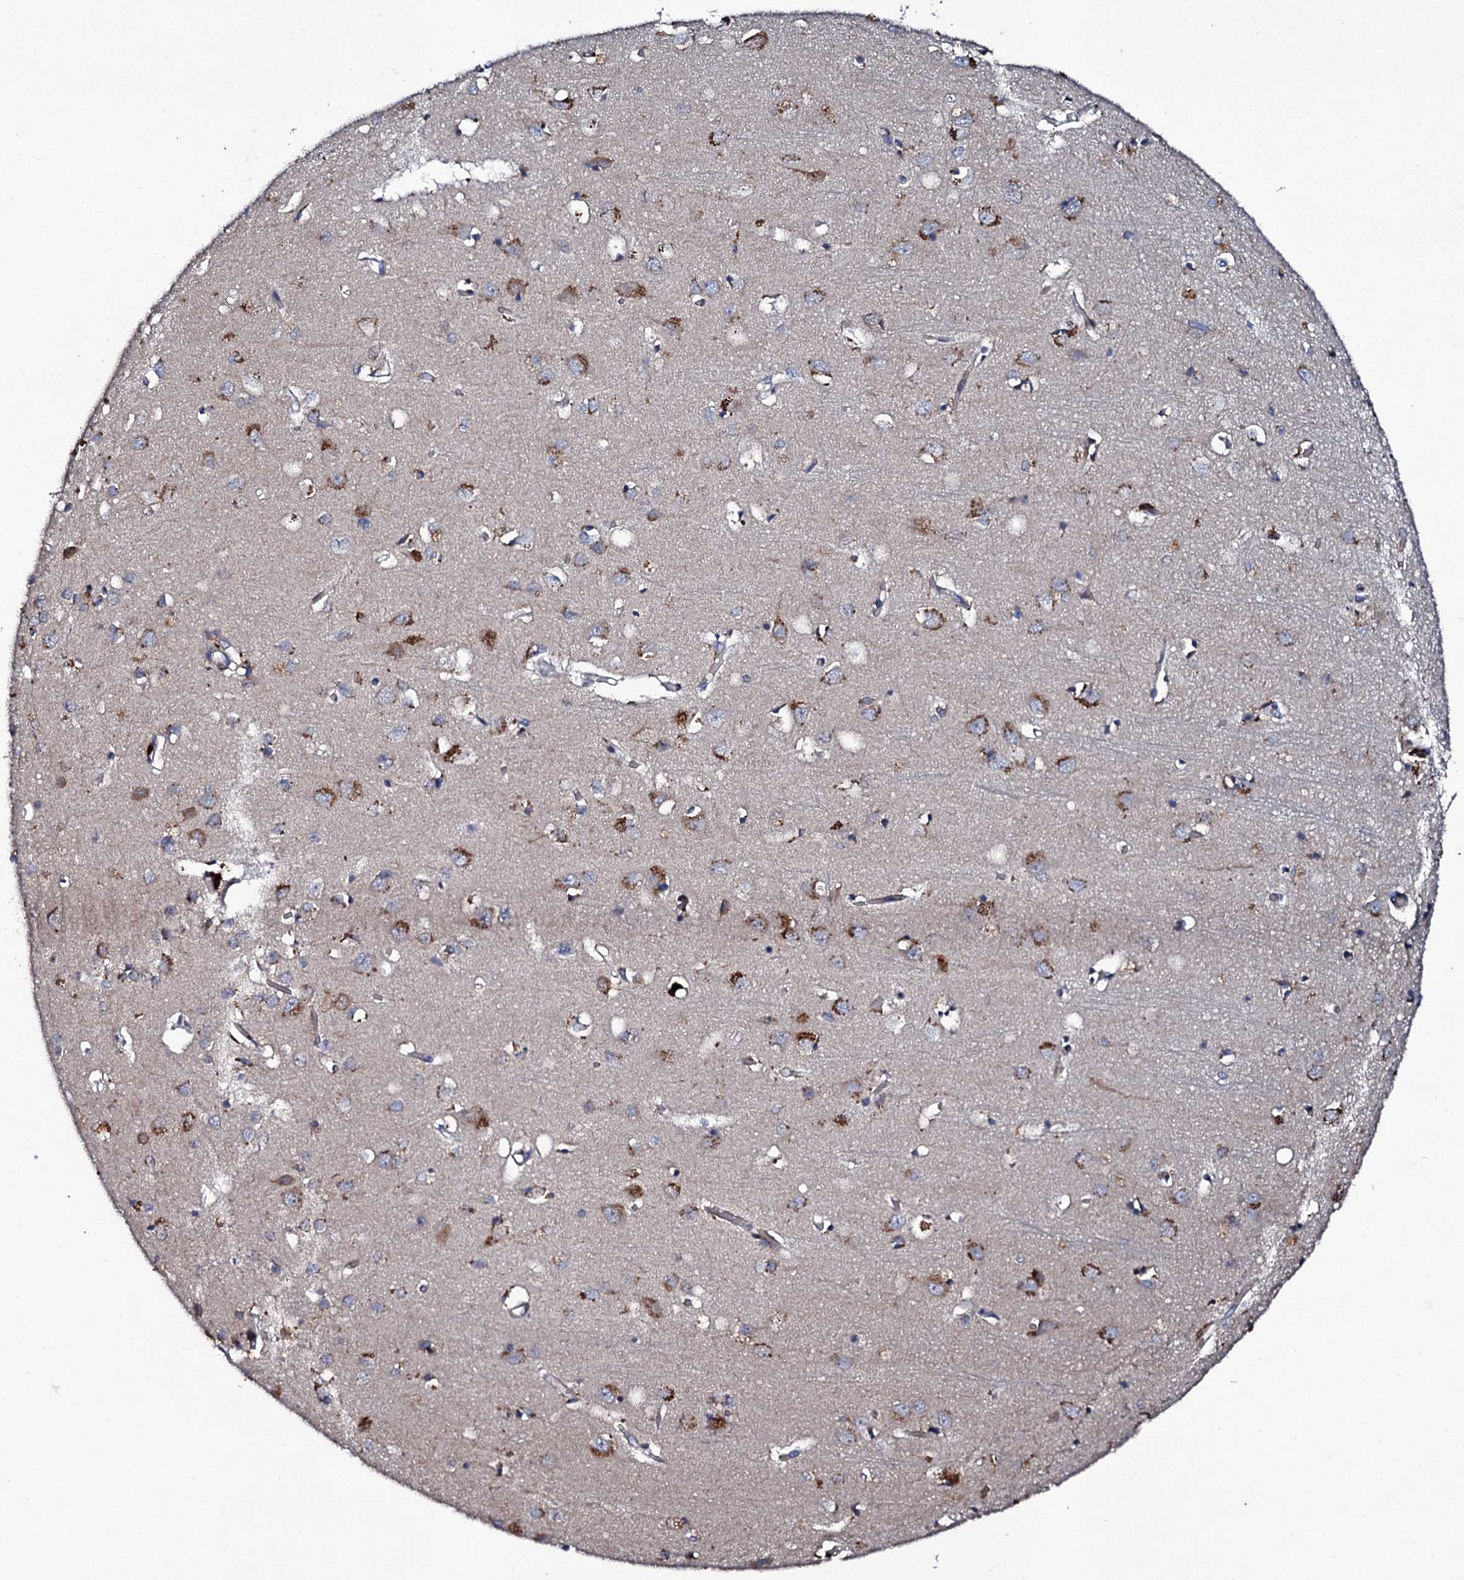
{"staining": {"intensity": "negative", "quantity": "none", "location": "none"}, "tissue": "cerebral cortex", "cell_type": "Endothelial cells", "image_type": "normal", "snomed": [{"axis": "morphology", "description": "Normal tissue, NOS"}, {"axis": "topography", "description": "Cerebral cortex"}], "caption": "A high-resolution histopathology image shows immunohistochemistry (IHC) staining of benign cerebral cortex, which exhibits no significant expression in endothelial cells. The staining was performed using DAB to visualize the protein expression in brown, while the nuclei were stained in blue with hematoxylin (Magnification: 20x).", "gene": "LRRC28", "patient": {"sex": "female", "age": 64}}